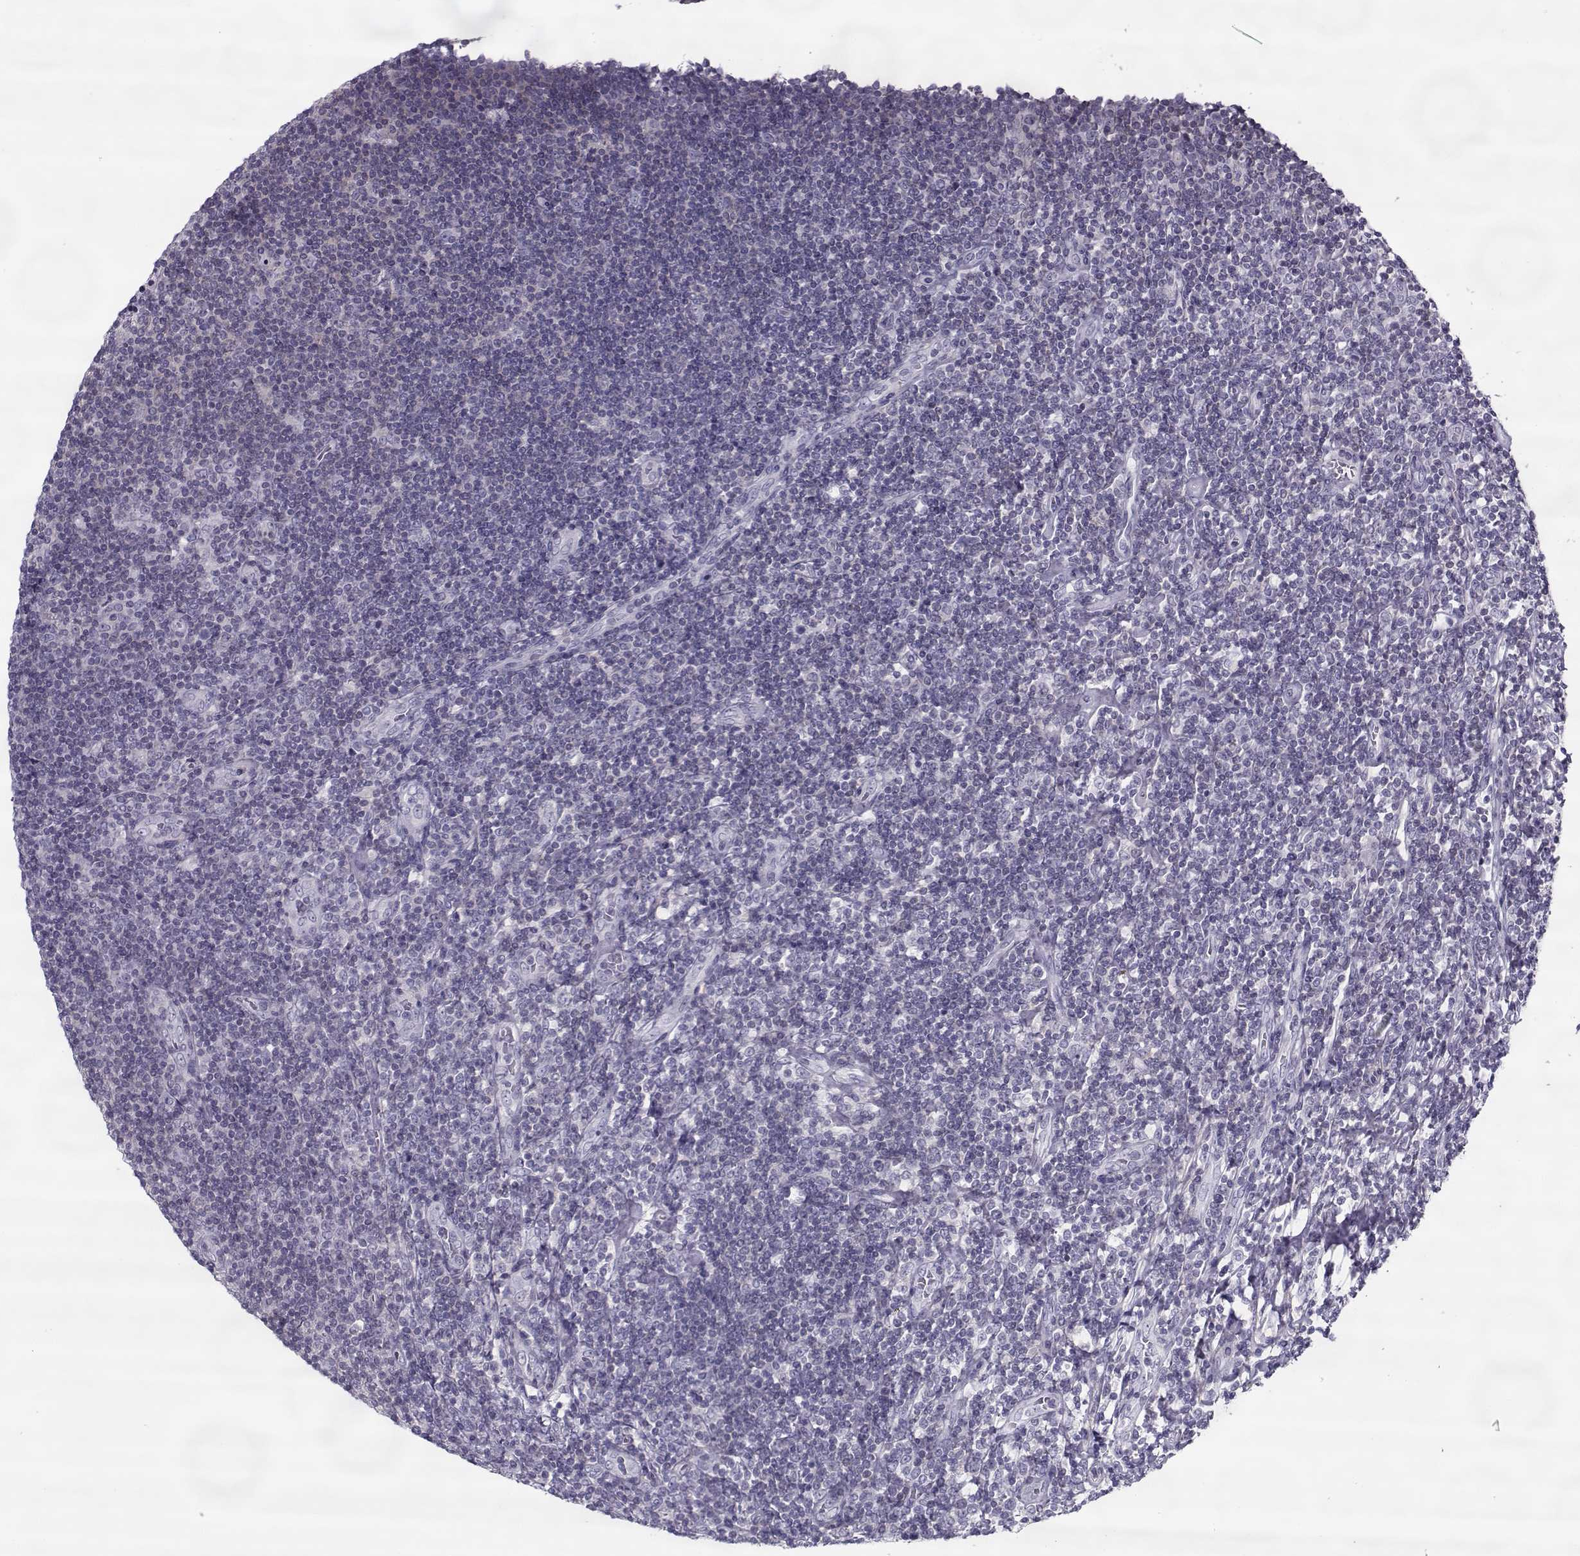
{"staining": {"intensity": "negative", "quantity": "none", "location": "none"}, "tissue": "lymphoma", "cell_type": "Tumor cells", "image_type": "cancer", "snomed": [{"axis": "morphology", "description": "Hodgkin's disease, NOS"}, {"axis": "topography", "description": "Lymph node"}], "caption": "Immunohistochemistry image of lymphoma stained for a protein (brown), which reveals no positivity in tumor cells. (DAB (3,3'-diaminobenzidine) immunohistochemistry with hematoxylin counter stain).", "gene": "PP2D1", "patient": {"sex": "male", "age": 40}}